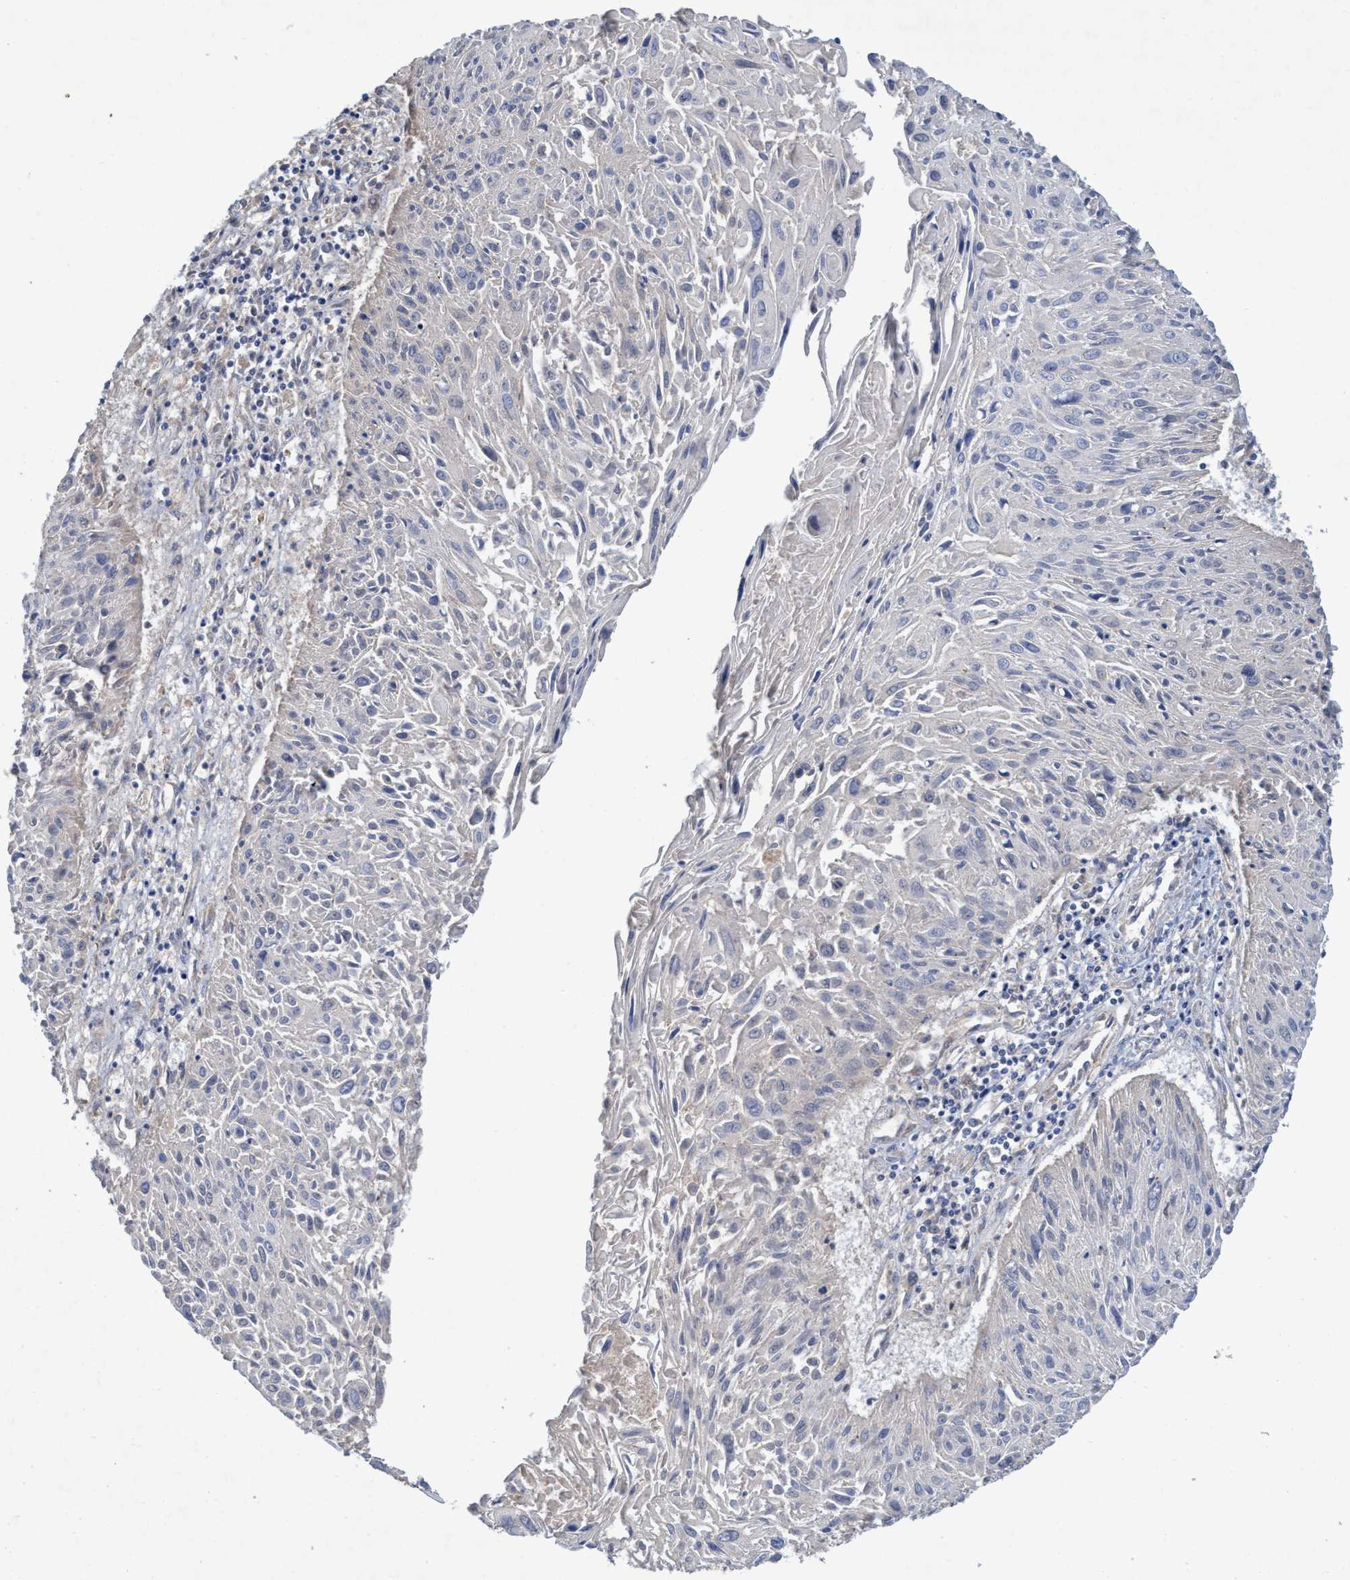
{"staining": {"intensity": "negative", "quantity": "none", "location": "none"}, "tissue": "cervical cancer", "cell_type": "Tumor cells", "image_type": "cancer", "snomed": [{"axis": "morphology", "description": "Squamous cell carcinoma, NOS"}, {"axis": "topography", "description": "Cervix"}], "caption": "Protein analysis of squamous cell carcinoma (cervical) reveals no significant staining in tumor cells.", "gene": "CALCOCO2", "patient": {"sex": "female", "age": 51}}